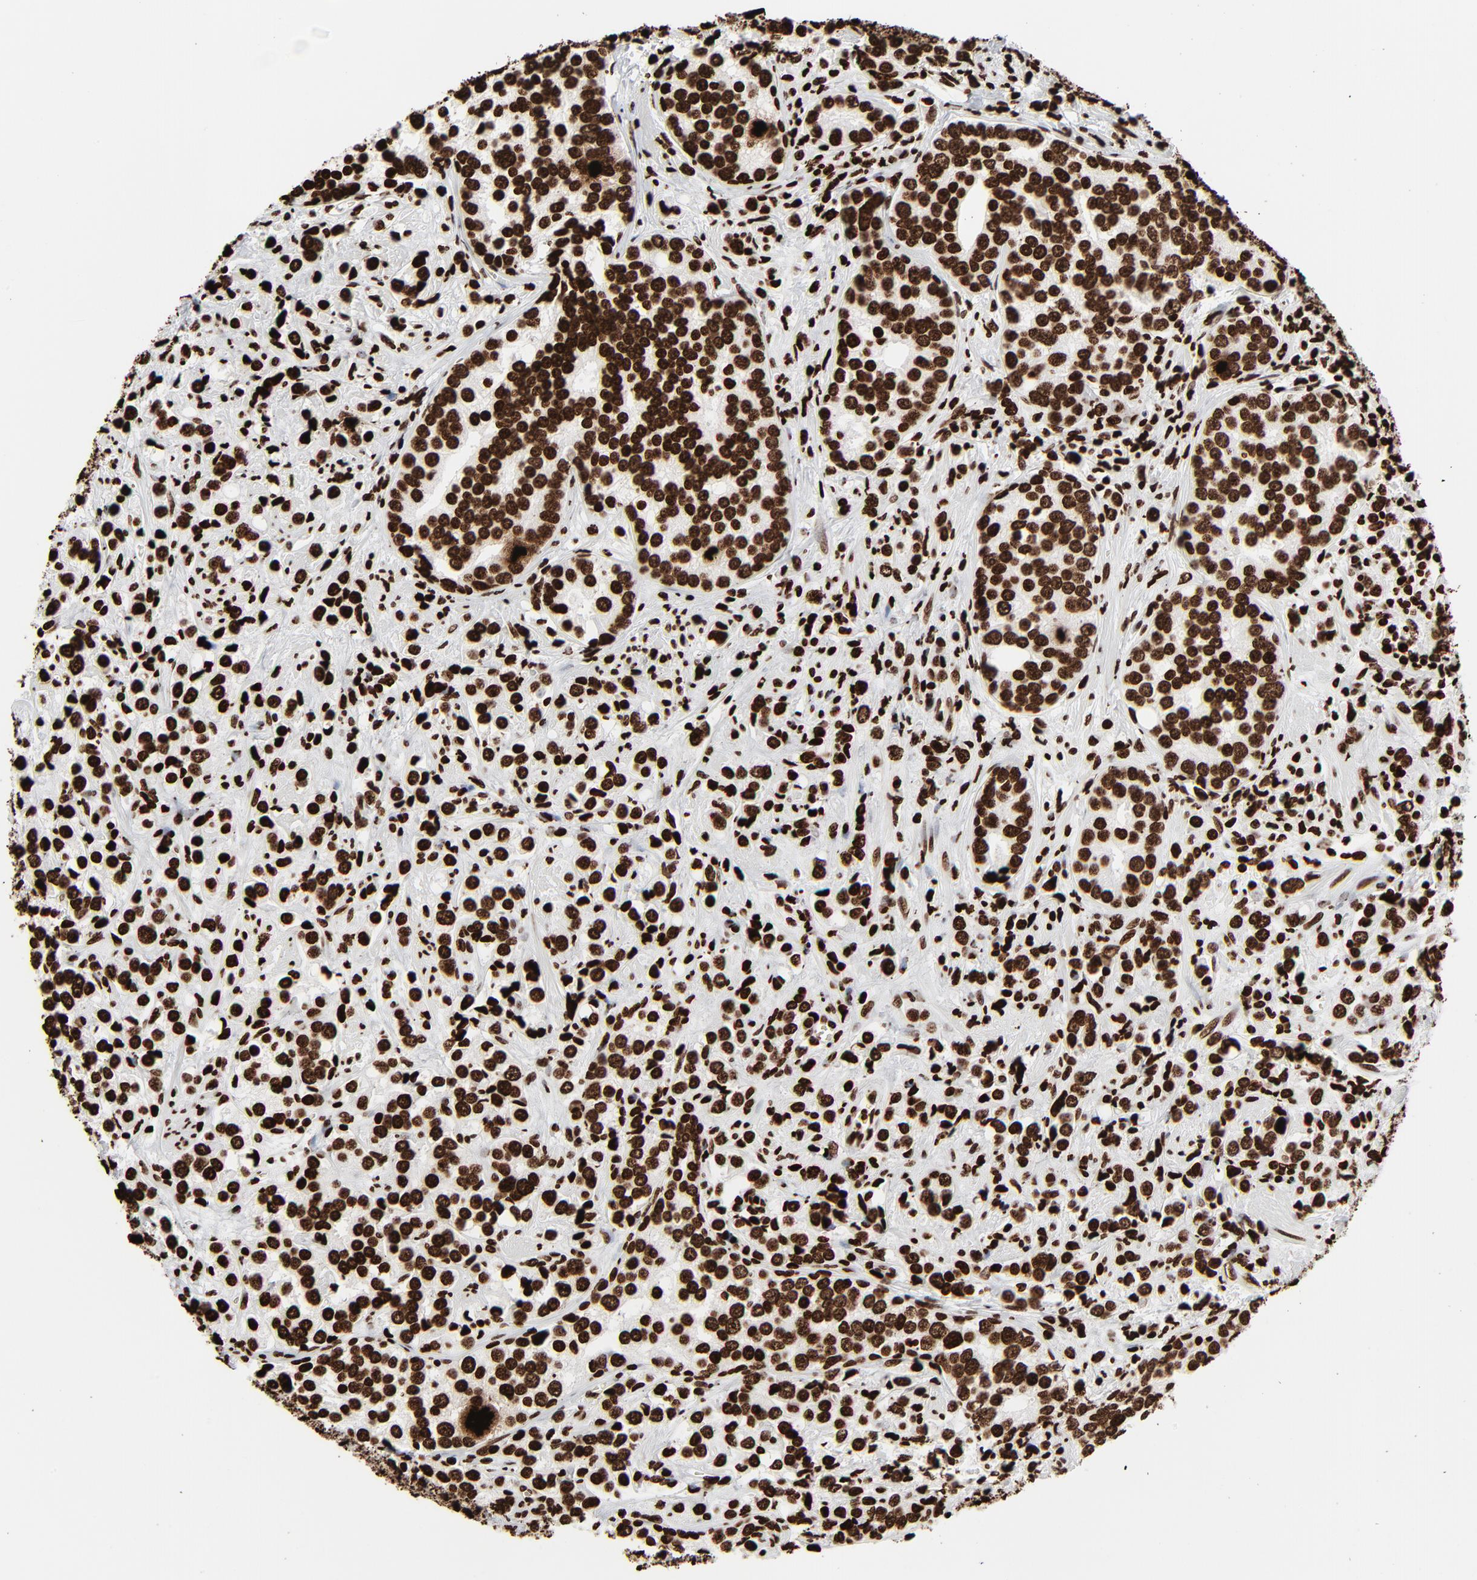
{"staining": {"intensity": "strong", "quantity": ">75%", "location": "nuclear"}, "tissue": "prostate cancer", "cell_type": "Tumor cells", "image_type": "cancer", "snomed": [{"axis": "morphology", "description": "Adenocarcinoma, High grade"}, {"axis": "topography", "description": "Prostate"}], "caption": "Prostate cancer tissue exhibits strong nuclear expression in approximately >75% of tumor cells, visualized by immunohistochemistry.", "gene": "H3-4", "patient": {"sex": "male", "age": 71}}